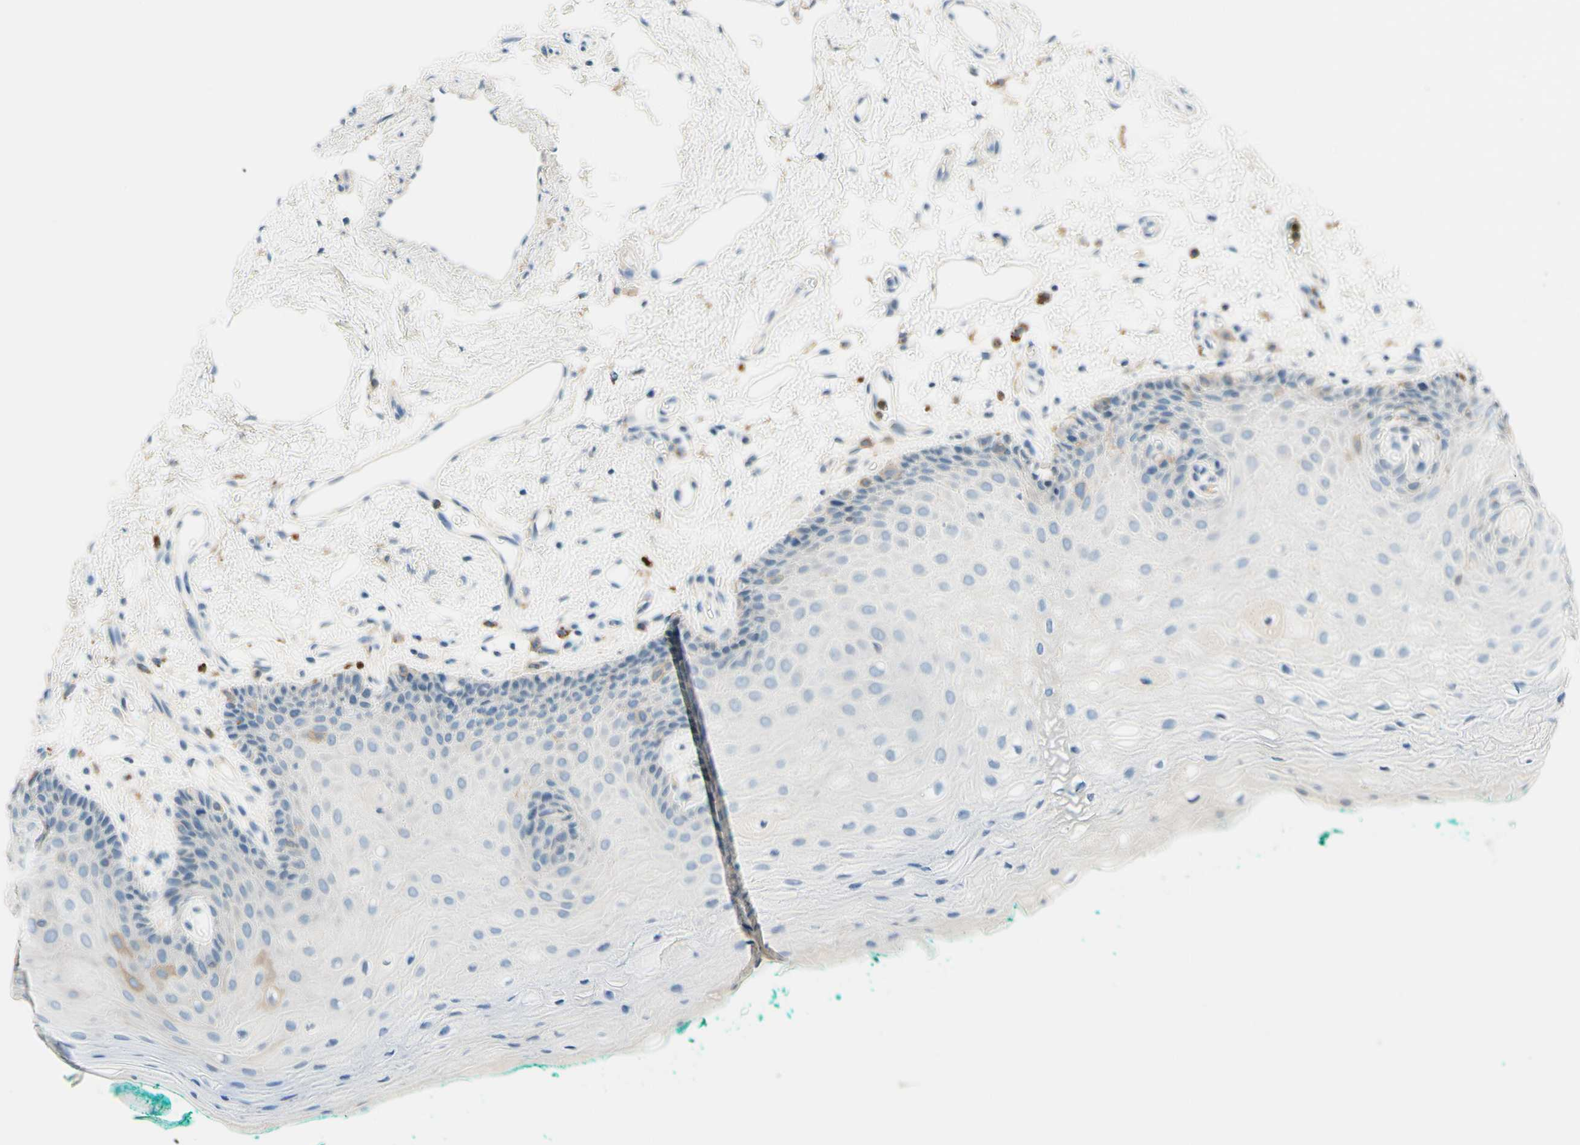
{"staining": {"intensity": "weak", "quantity": "25%-75%", "location": "cytoplasmic/membranous"}, "tissue": "oral mucosa", "cell_type": "Squamous epithelial cells", "image_type": "normal", "snomed": [{"axis": "morphology", "description": "Normal tissue, NOS"}, {"axis": "topography", "description": "Skeletal muscle"}, {"axis": "topography", "description": "Oral tissue"}, {"axis": "topography", "description": "Peripheral nerve tissue"}], "caption": "A low amount of weak cytoplasmic/membranous staining is identified in about 25%-75% of squamous epithelial cells in normal oral mucosa. (DAB (3,3'-diaminobenzidine) IHC with brightfield microscopy, high magnification).", "gene": "SIGLEC9", "patient": {"sex": "female", "age": 84}}